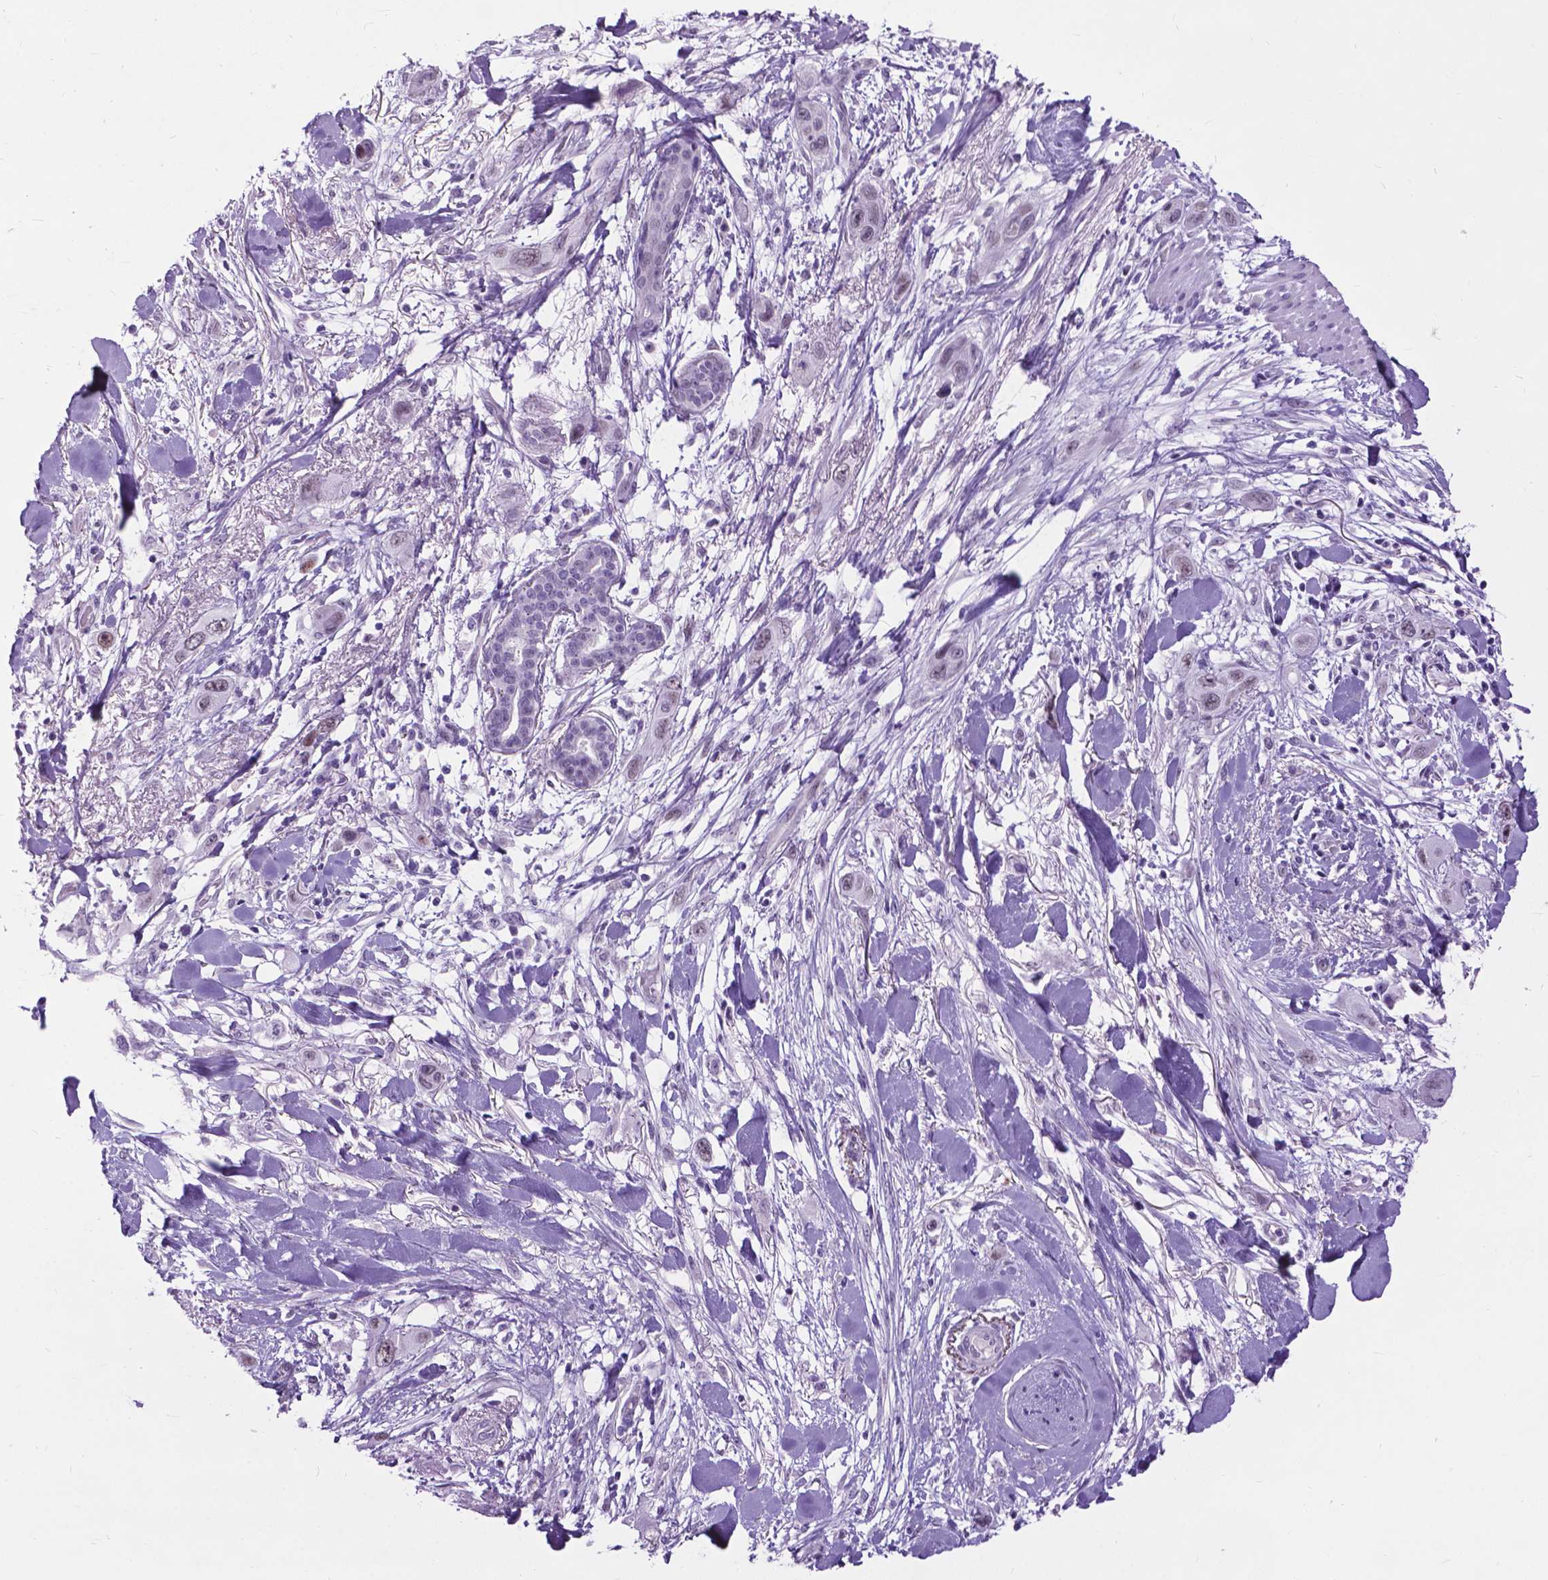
{"staining": {"intensity": "weak", "quantity": "<25%", "location": "nuclear"}, "tissue": "skin cancer", "cell_type": "Tumor cells", "image_type": "cancer", "snomed": [{"axis": "morphology", "description": "Squamous cell carcinoma, NOS"}, {"axis": "topography", "description": "Skin"}], "caption": "Tumor cells show no significant staining in skin cancer (squamous cell carcinoma).", "gene": "PROB1", "patient": {"sex": "male", "age": 79}}